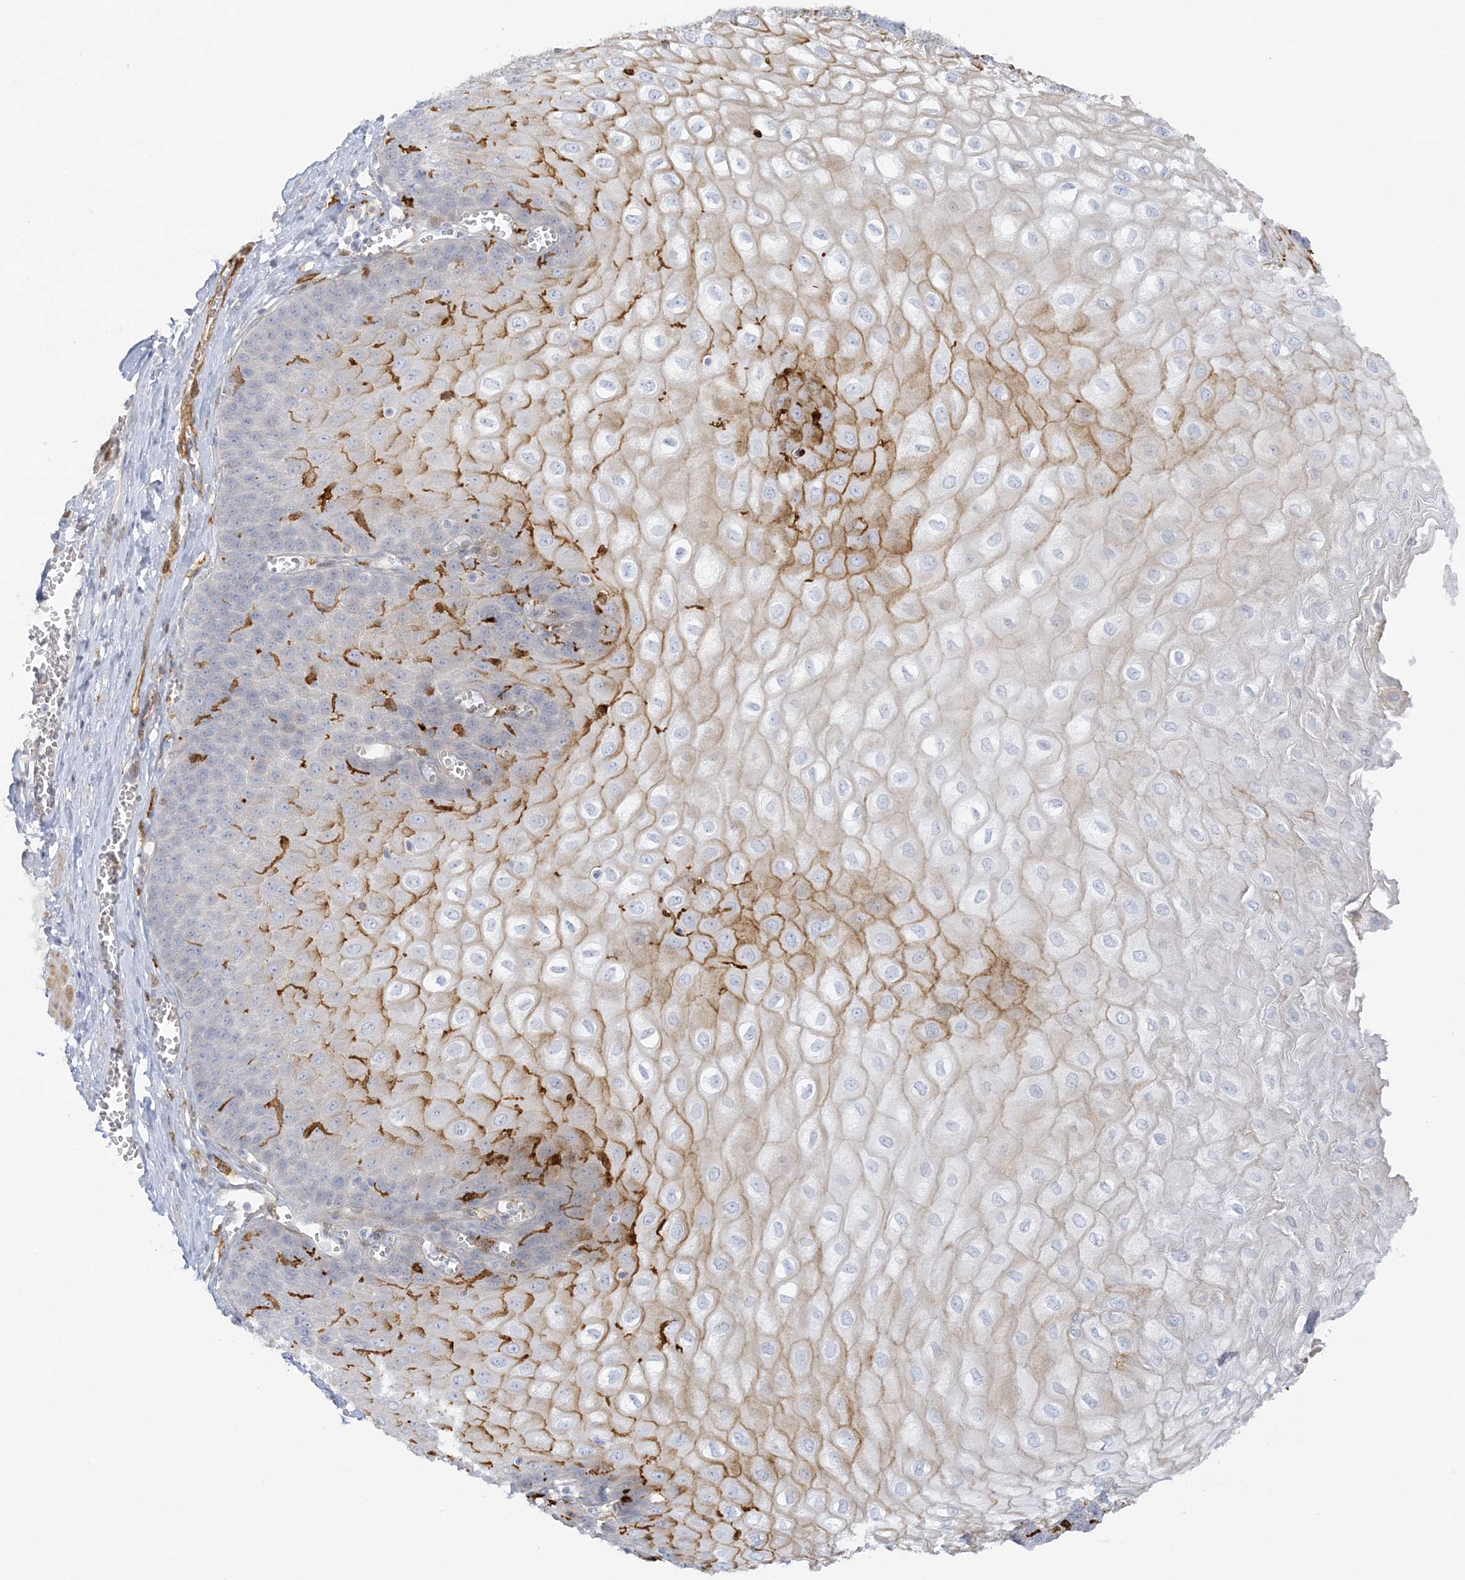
{"staining": {"intensity": "moderate", "quantity": "<25%", "location": "cytoplasmic/membranous"}, "tissue": "esophagus", "cell_type": "Squamous epithelial cells", "image_type": "normal", "snomed": [{"axis": "morphology", "description": "Normal tissue, NOS"}, {"axis": "topography", "description": "Esophagus"}], "caption": "Immunohistochemistry (IHC) (DAB) staining of normal esophagus exhibits moderate cytoplasmic/membranous protein positivity in about <25% of squamous epithelial cells.", "gene": "ICMT", "patient": {"sex": "male", "age": 60}}